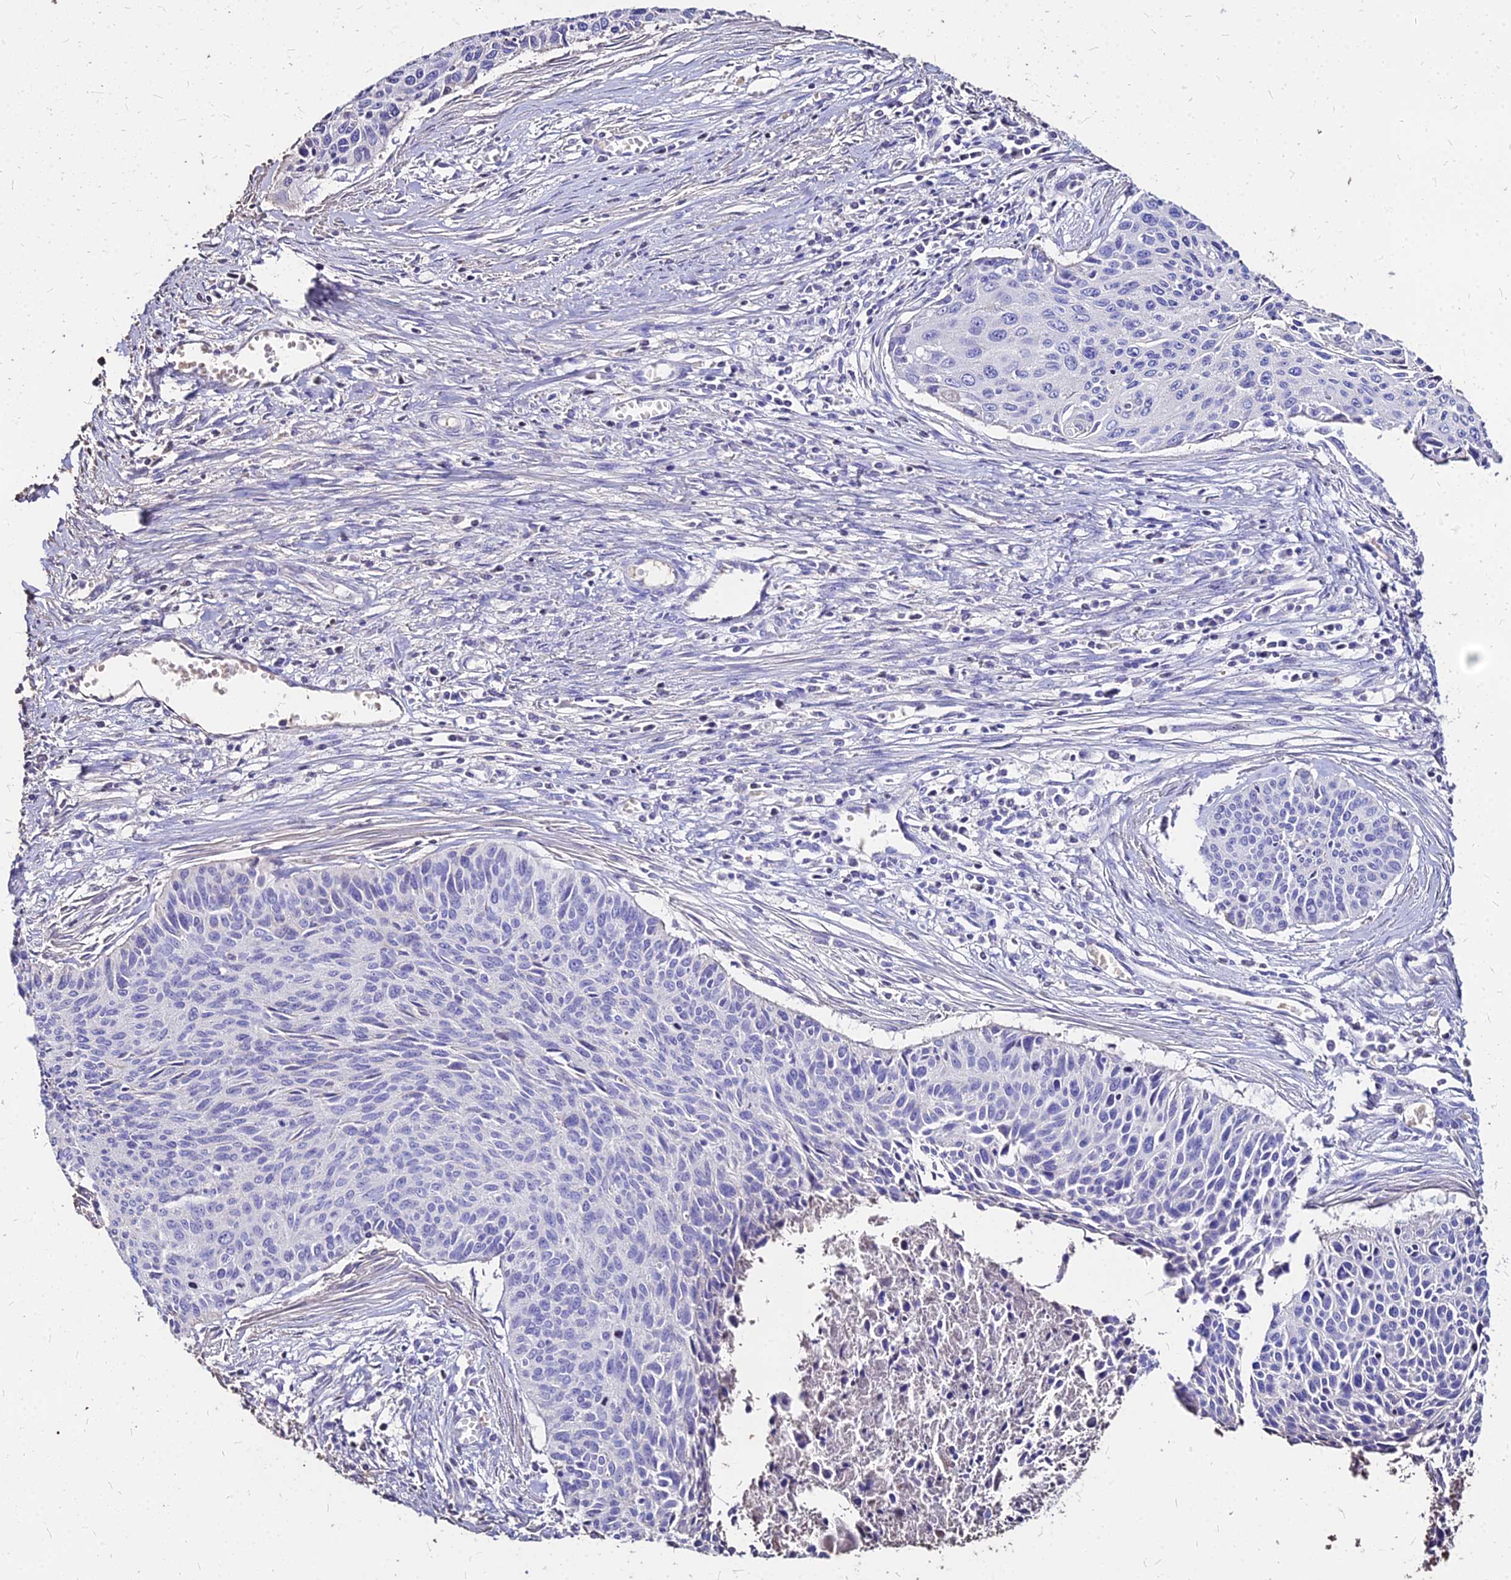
{"staining": {"intensity": "negative", "quantity": "none", "location": "none"}, "tissue": "cervical cancer", "cell_type": "Tumor cells", "image_type": "cancer", "snomed": [{"axis": "morphology", "description": "Squamous cell carcinoma, NOS"}, {"axis": "topography", "description": "Cervix"}], "caption": "Immunohistochemistry (IHC) of cervical cancer exhibits no expression in tumor cells.", "gene": "NME5", "patient": {"sex": "female", "age": 55}}